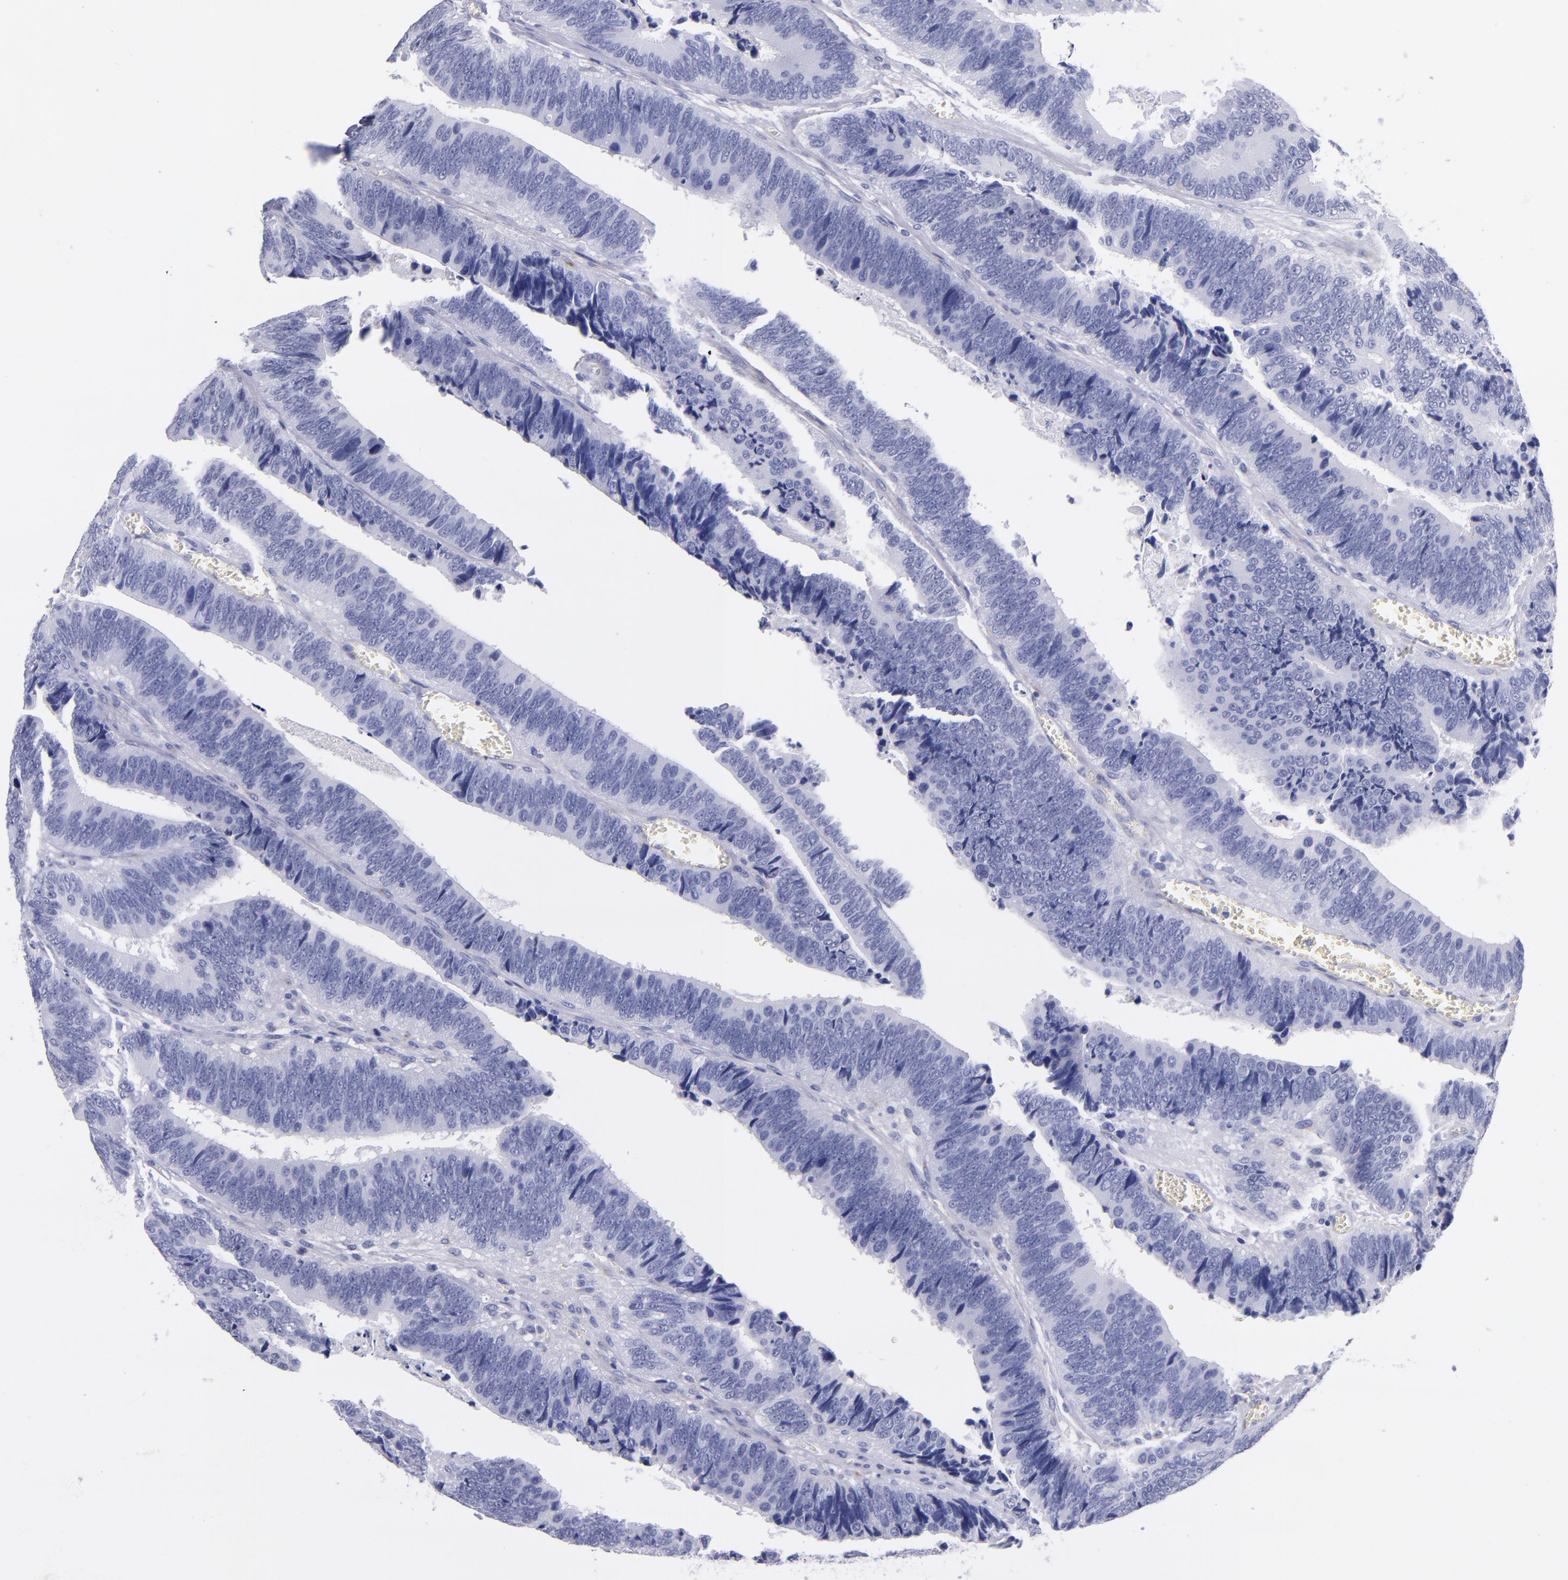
{"staining": {"intensity": "negative", "quantity": "none", "location": "none"}, "tissue": "colorectal cancer", "cell_type": "Tumor cells", "image_type": "cancer", "snomed": [{"axis": "morphology", "description": "Adenocarcinoma, NOS"}, {"axis": "topography", "description": "Colon"}], "caption": "A high-resolution photomicrograph shows IHC staining of colorectal cancer (adenocarcinoma), which exhibits no significant expression in tumor cells.", "gene": "SV2A", "patient": {"sex": "male", "age": 72}}